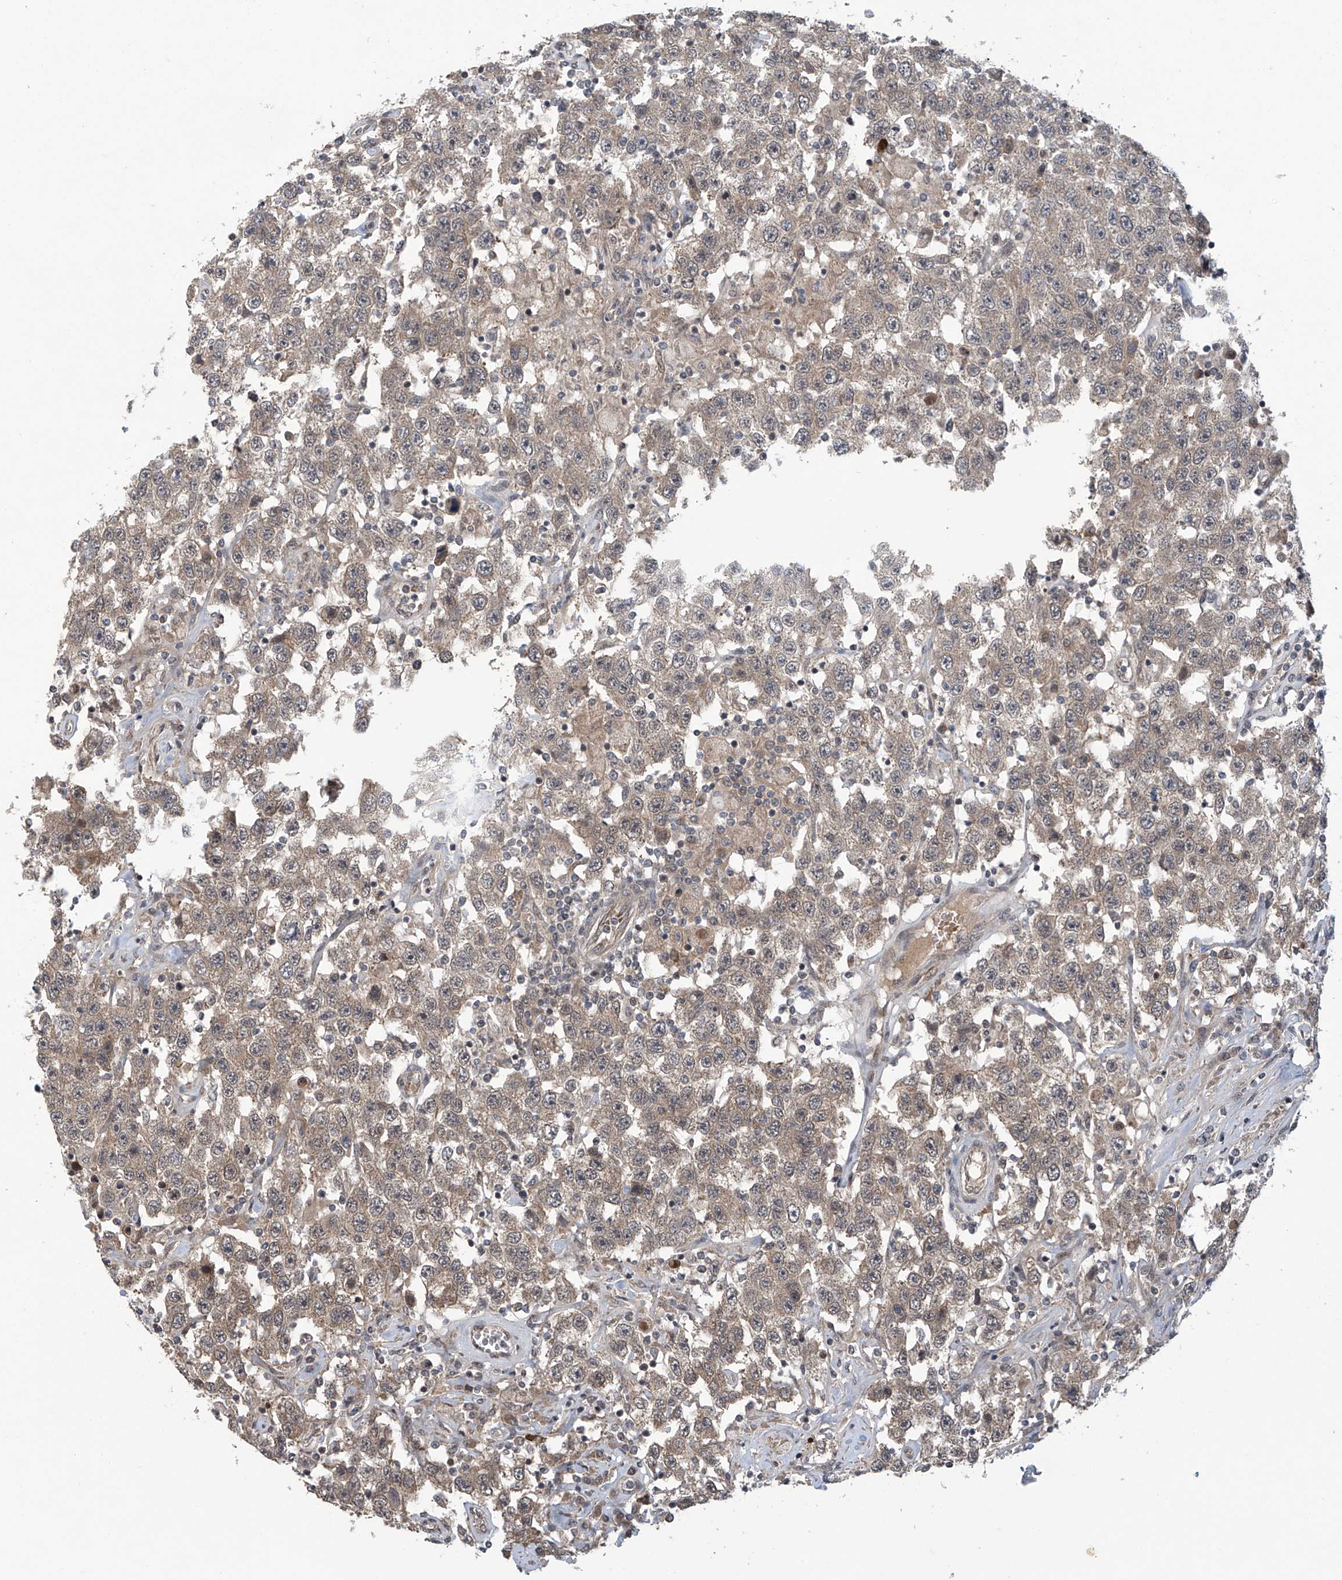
{"staining": {"intensity": "weak", "quantity": ">75%", "location": "cytoplasmic/membranous"}, "tissue": "testis cancer", "cell_type": "Tumor cells", "image_type": "cancer", "snomed": [{"axis": "morphology", "description": "Seminoma, NOS"}, {"axis": "topography", "description": "Testis"}], "caption": "This histopathology image displays immunohistochemistry (IHC) staining of testis cancer (seminoma), with low weak cytoplasmic/membranous positivity in approximately >75% of tumor cells.", "gene": "ABHD13", "patient": {"sex": "male", "age": 41}}